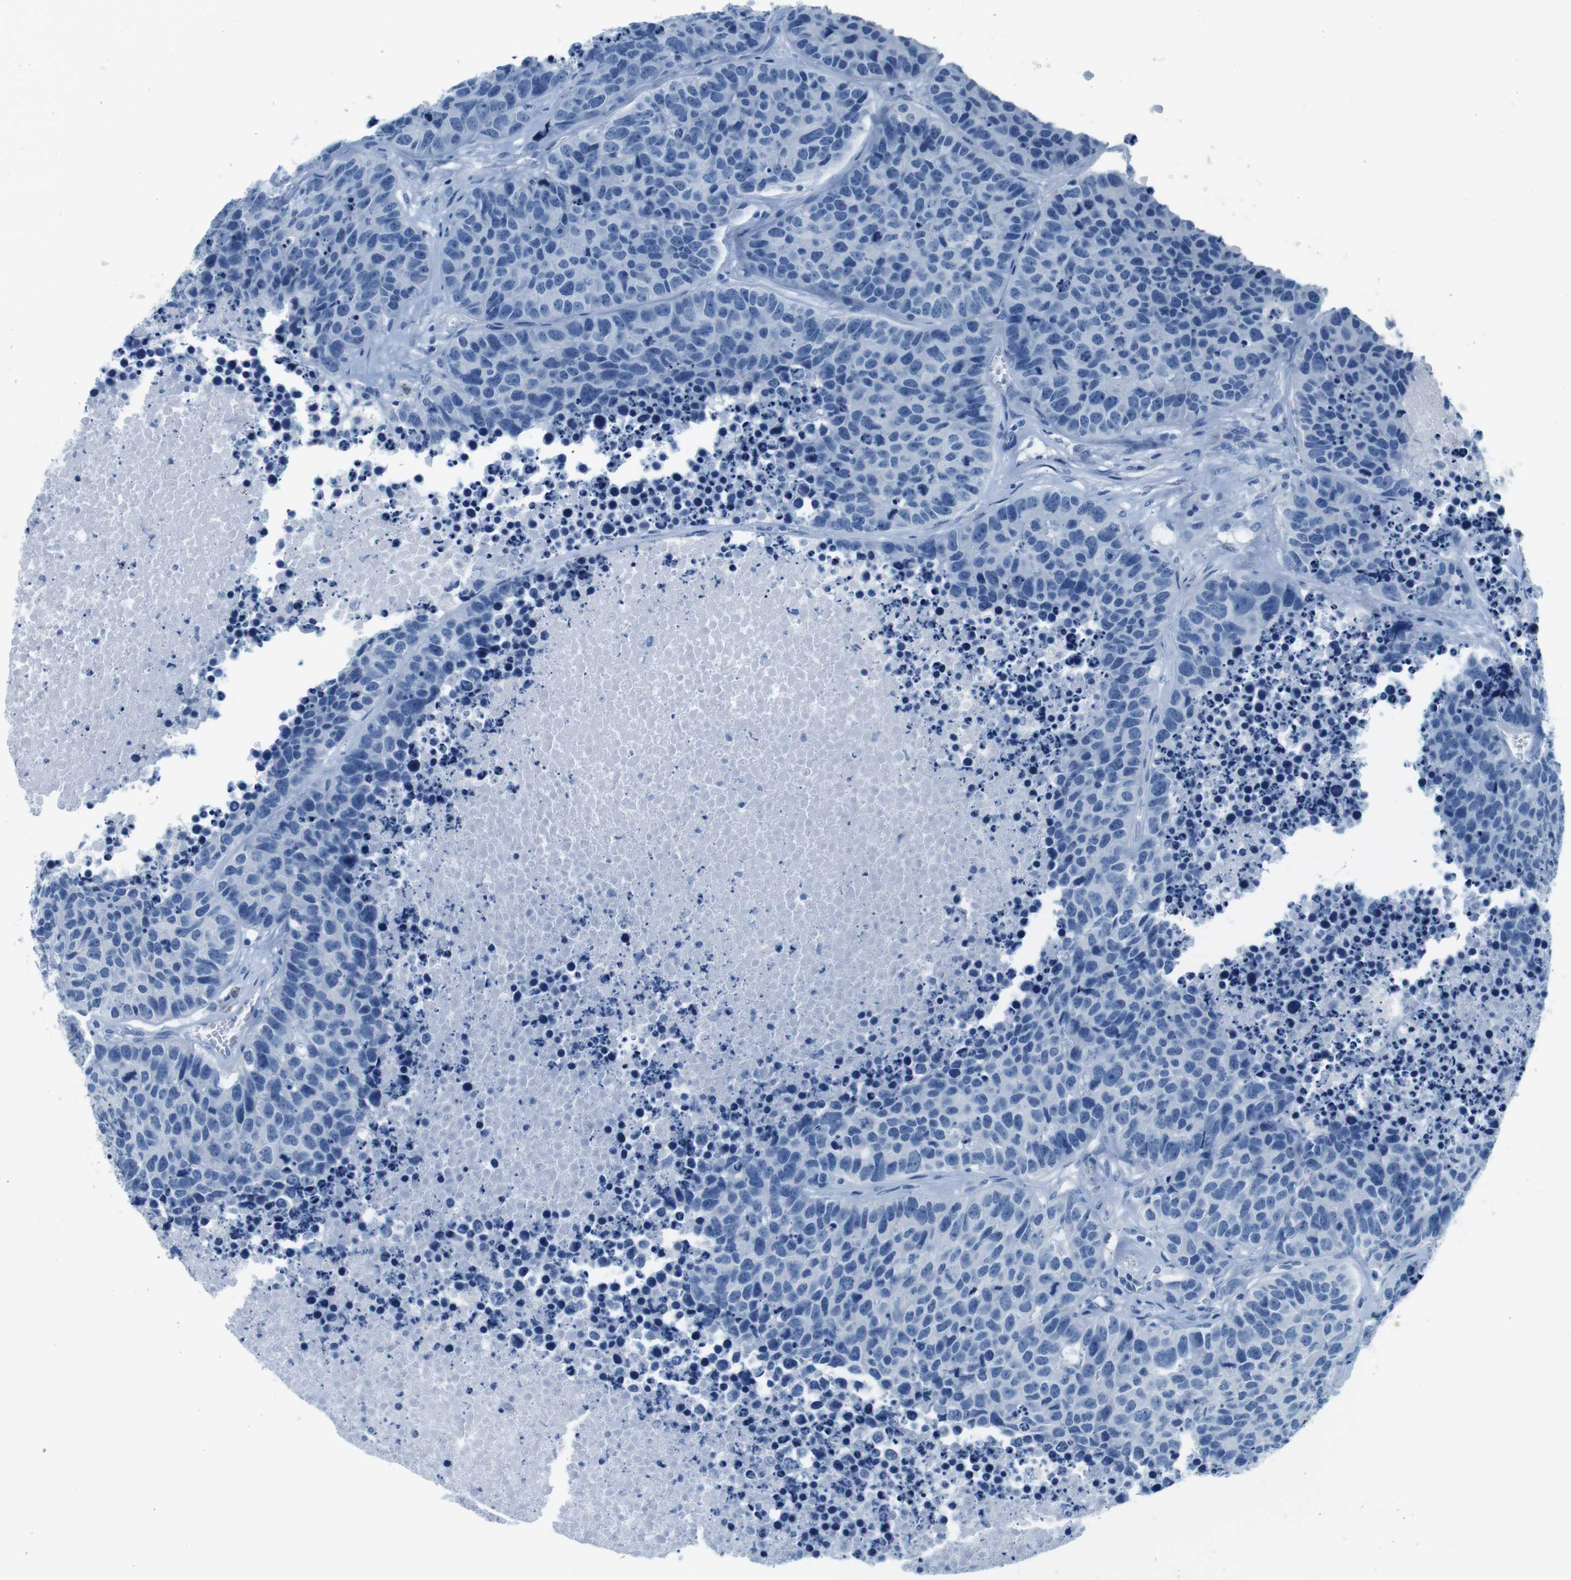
{"staining": {"intensity": "negative", "quantity": "none", "location": "none"}, "tissue": "carcinoid", "cell_type": "Tumor cells", "image_type": "cancer", "snomed": [{"axis": "morphology", "description": "Carcinoid, malignant, NOS"}, {"axis": "topography", "description": "Lung"}], "caption": "Immunohistochemistry photomicrograph of neoplastic tissue: human carcinoid (malignant) stained with DAB (3,3'-diaminobenzidine) exhibits no significant protein expression in tumor cells.", "gene": "IGHD", "patient": {"sex": "male", "age": 60}}